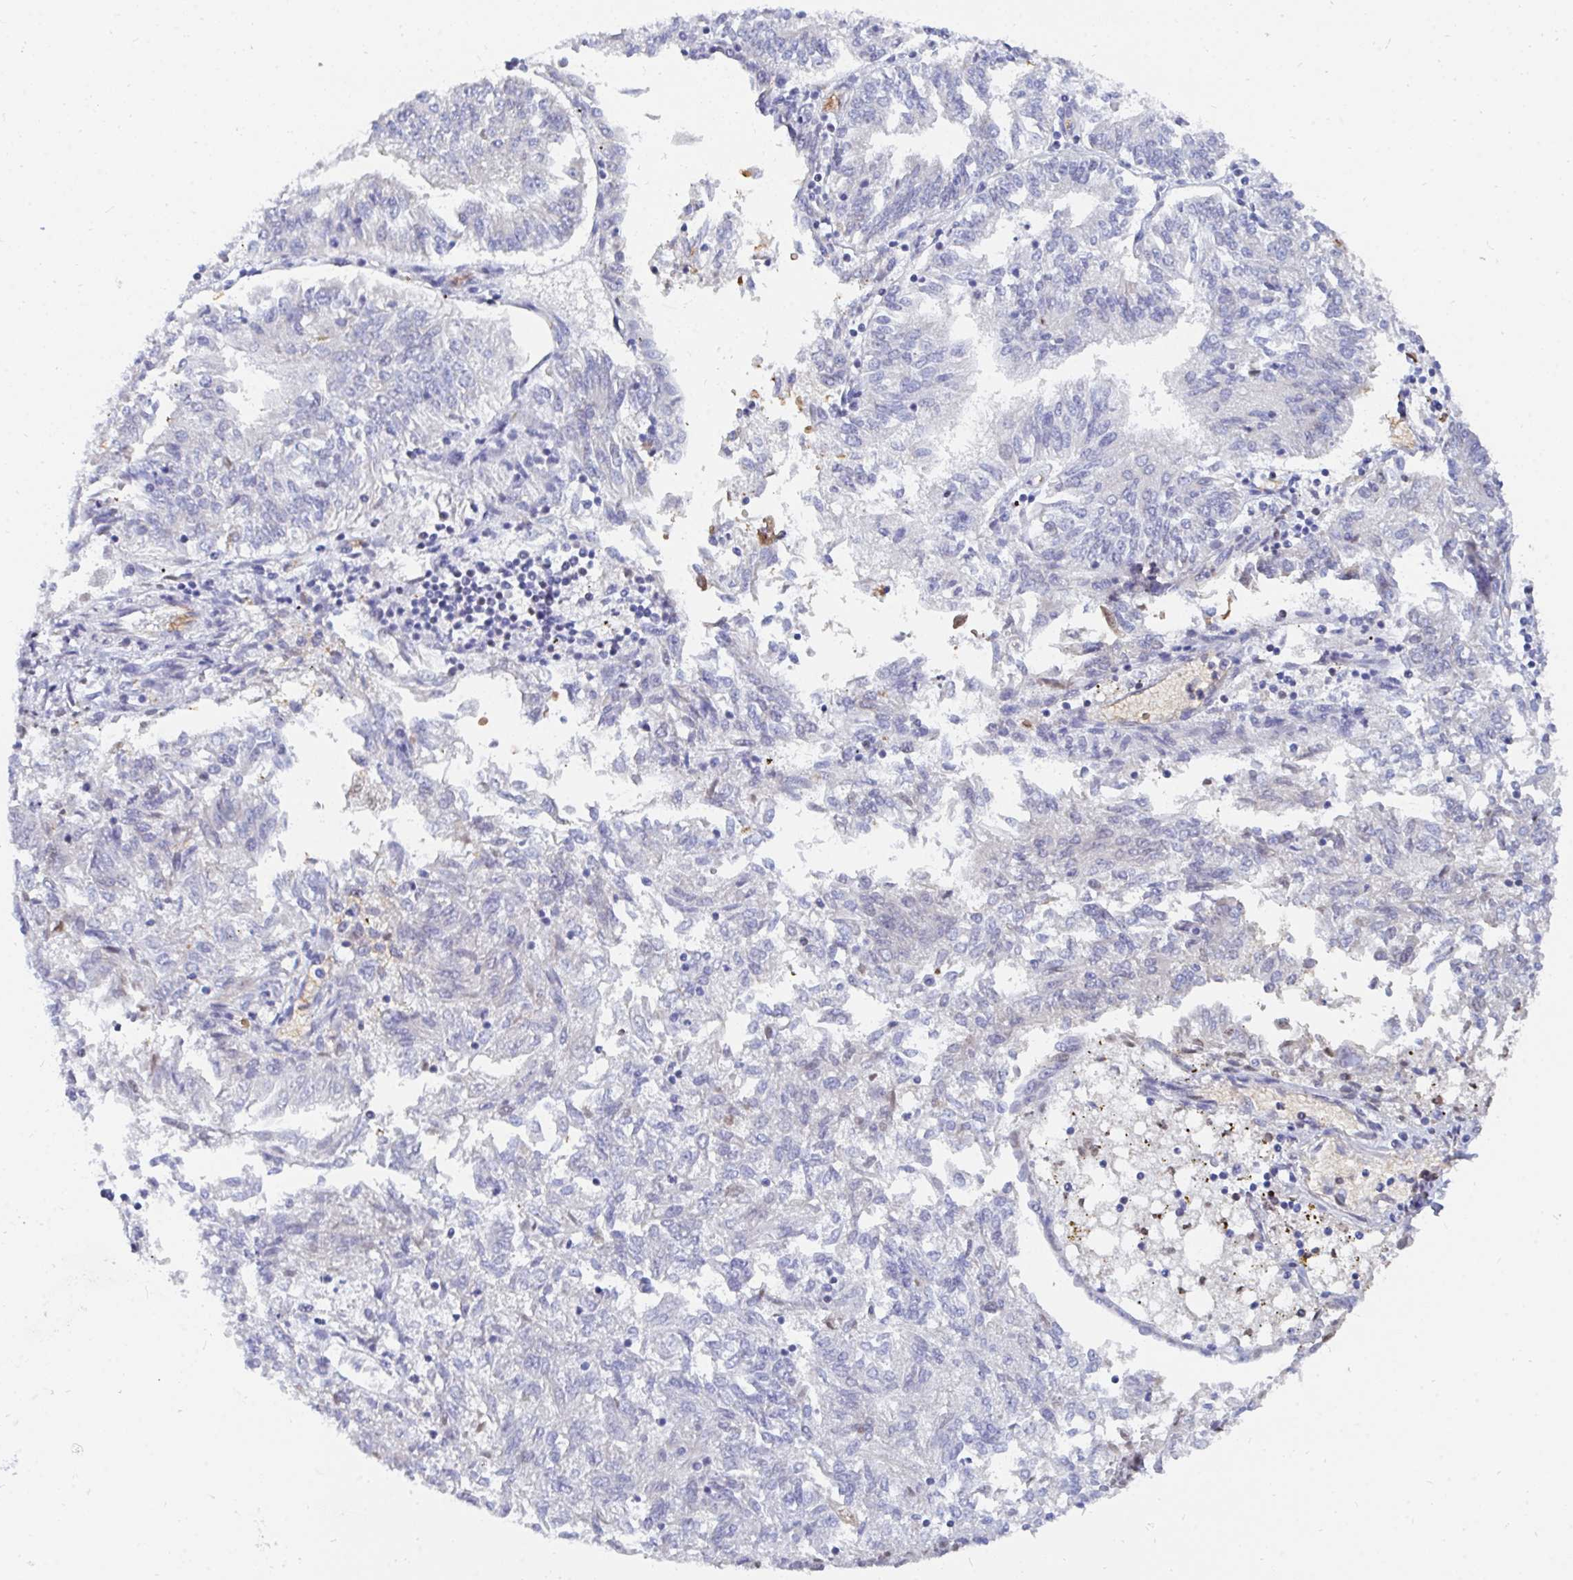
{"staining": {"intensity": "negative", "quantity": "none", "location": "none"}, "tissue": "endometrial cancer", "cell_type": "Tumor cells", "image_type": "cancer", "snomed": [{"axis": "morphology", "description": "Adenocarcinoma, NOS"}, {"axis": "topography", "description": "Endometrium"}], "caption": "IHC histopathology image of neoplastic tissue: adenocarcinoma (endometrial) stained with DAB (3,3'-diaminobenzidine) demonstrates no significant protein positivity in tumor cells.", "gene": "MROH2B", "patient": {"sex": "female", "age": 58}}